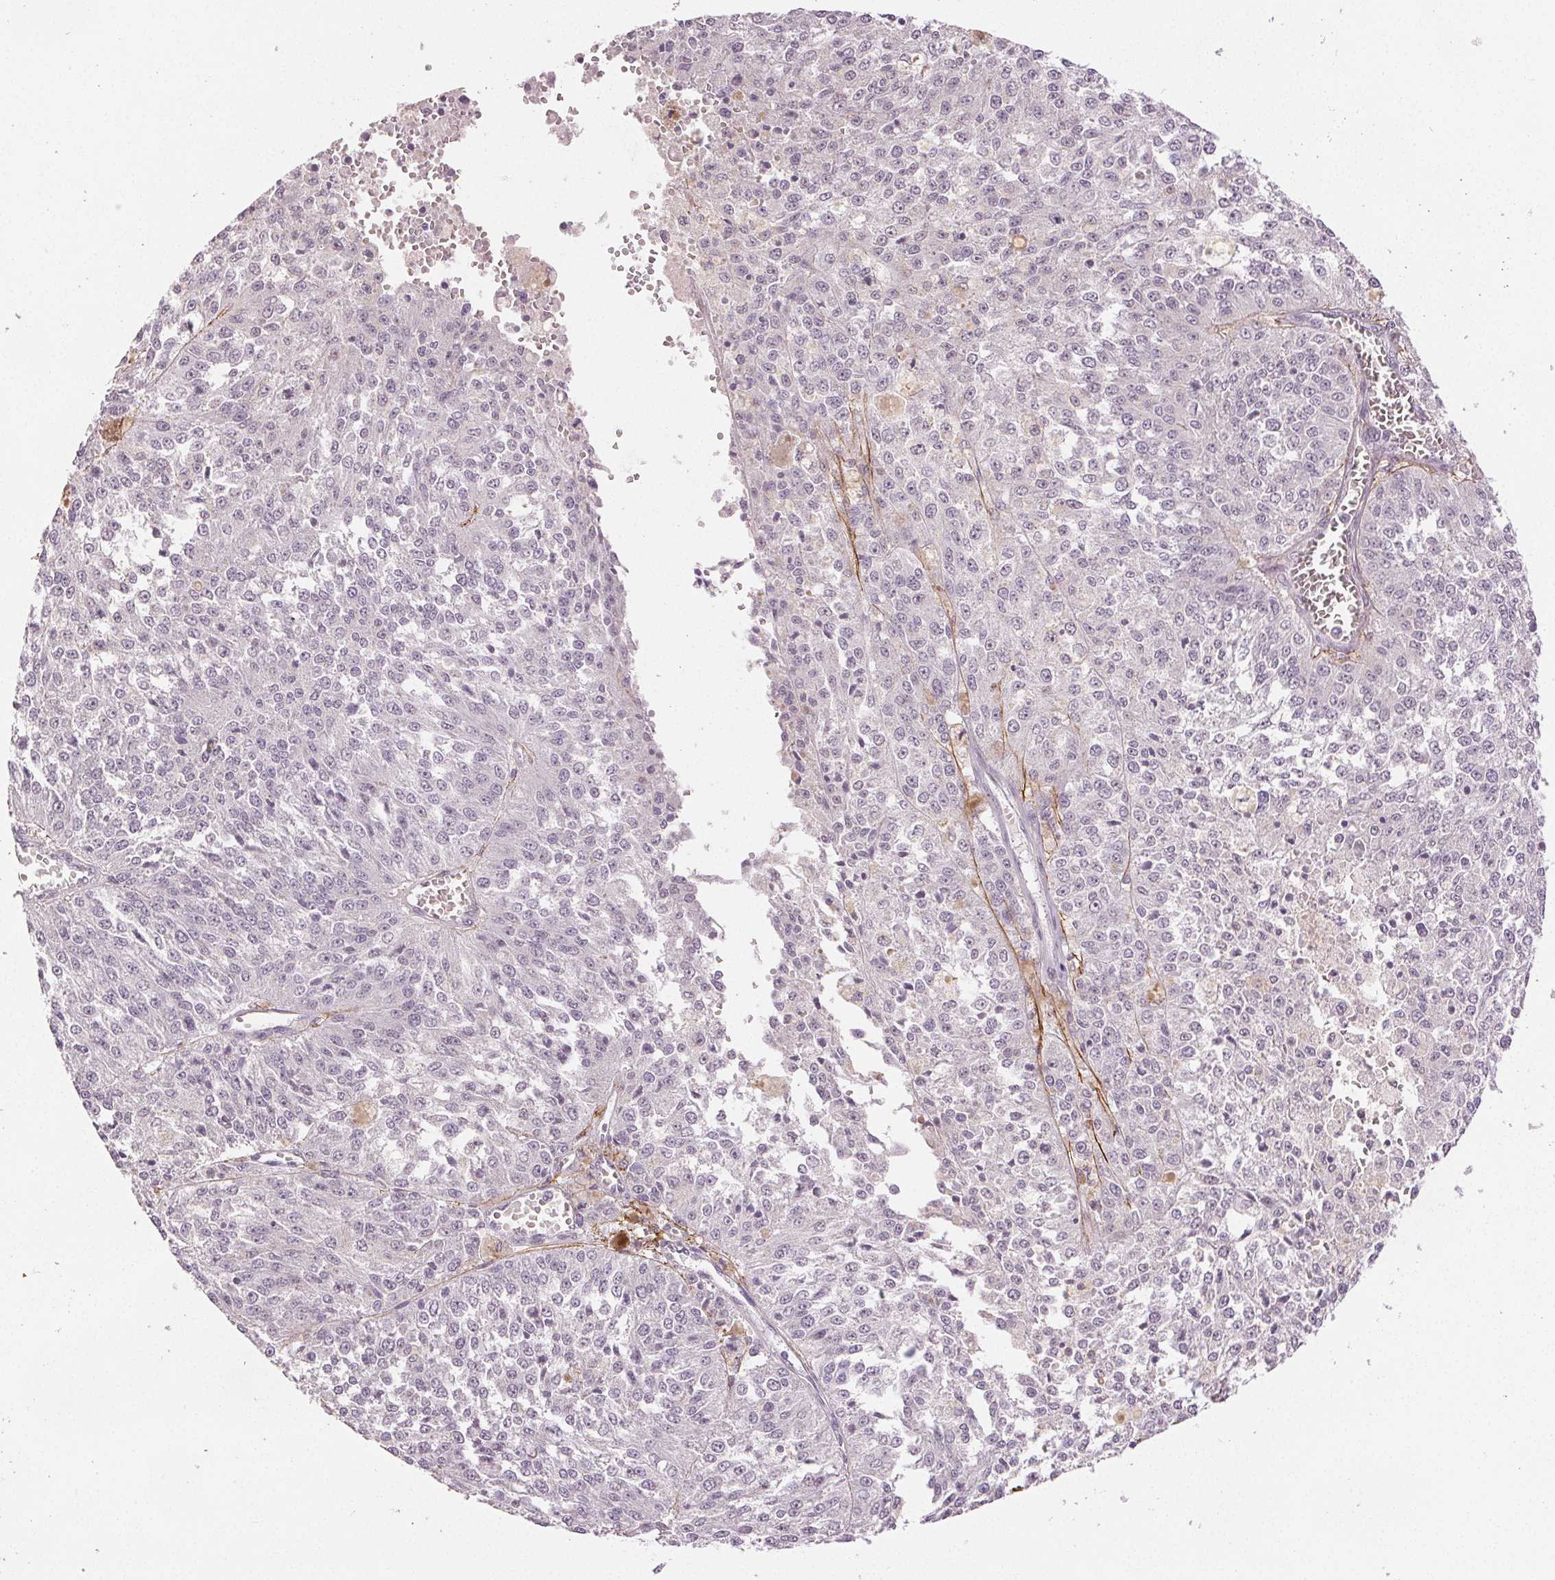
{"staining": {"intensity": "negative", "quantity": "none", "location": "none"}, "tissue": "melanoma", "cell_type": "Tumor cells", "image_type": "cancer", "snomed": [{"axis": "morphology", "description": "Malignant melanoma, Metastatic site"}, {"axis": "topography", "description": "Lymph node"}], "caption": "Tumor cells are negative for protein expression in human melanoma.", "gene": "FBN1", "patient": {"sex": "female", "age": 64}}